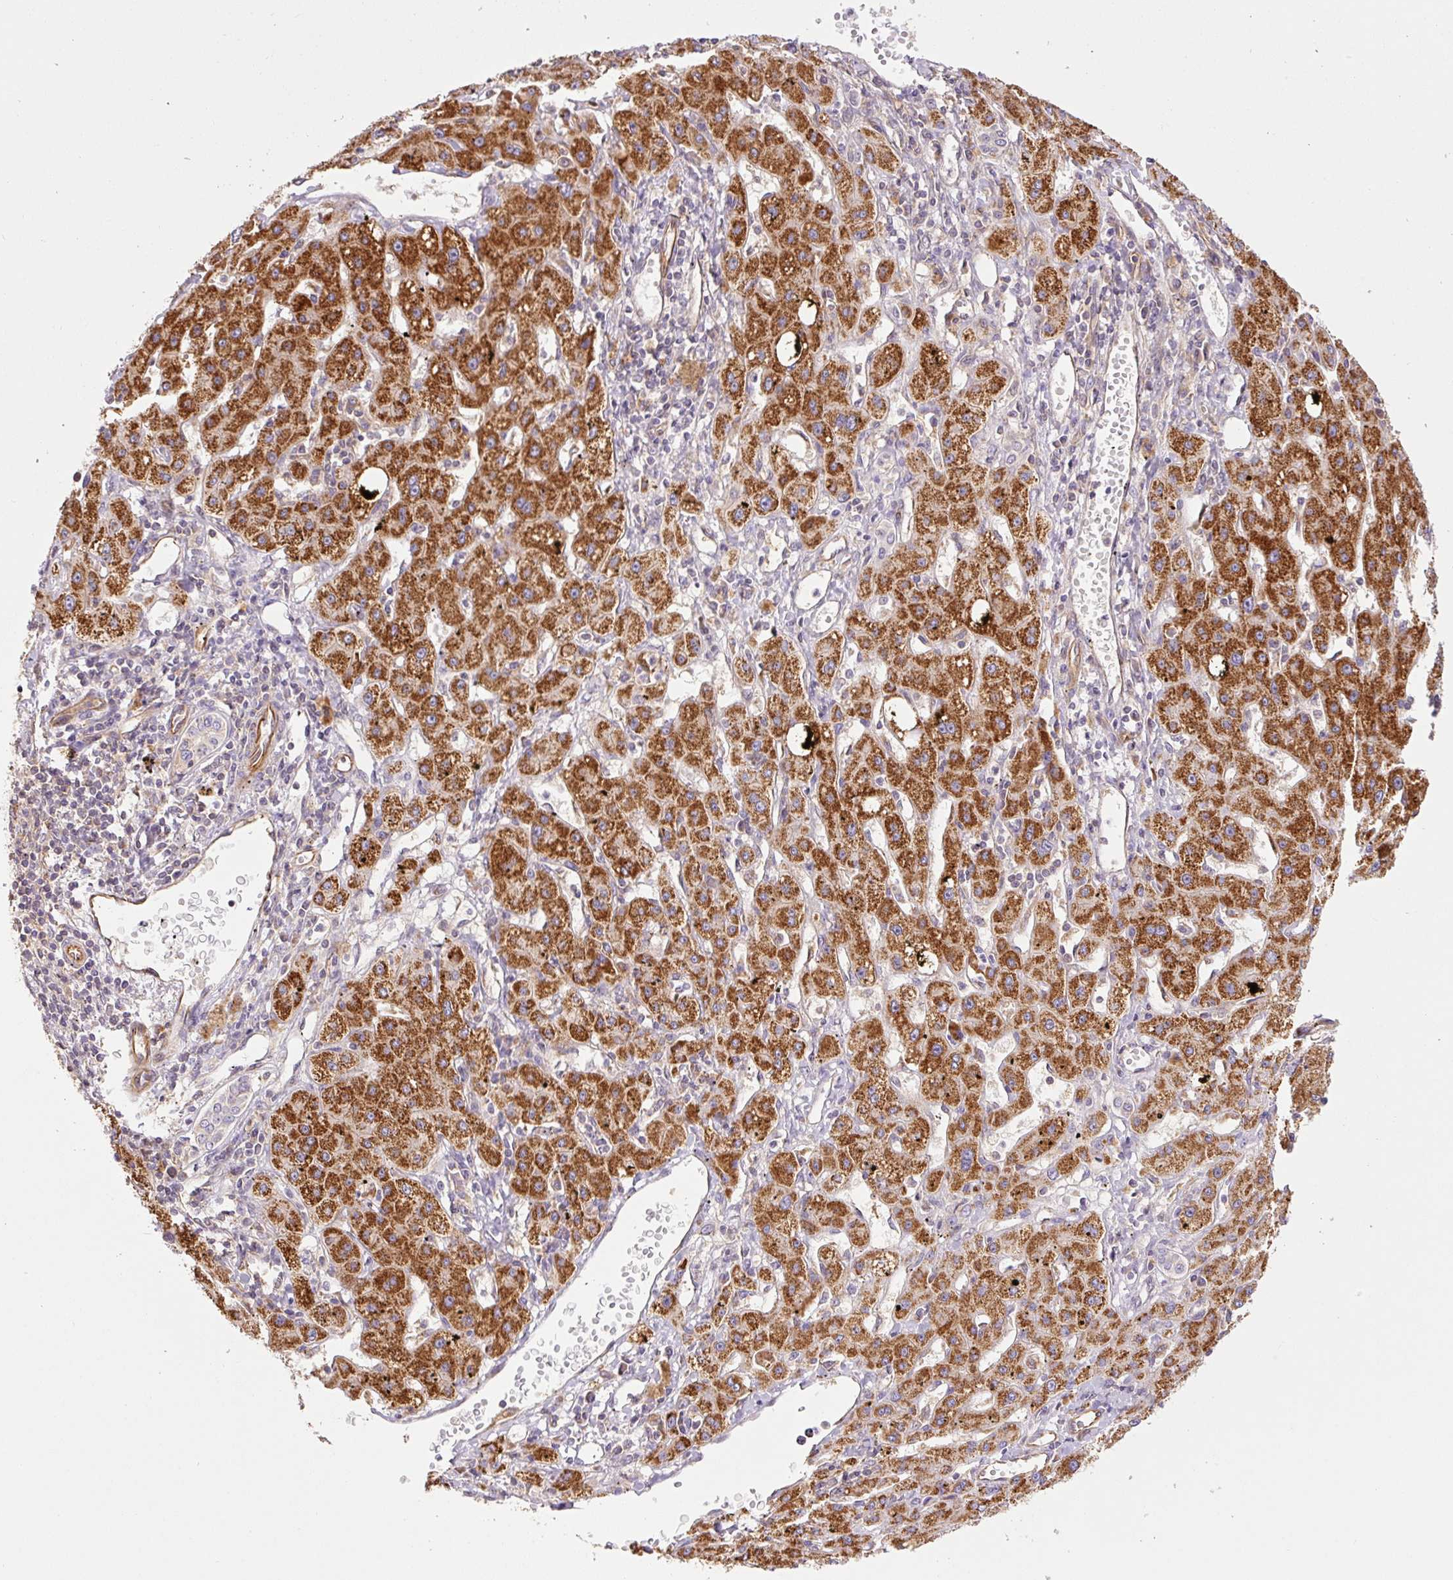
{"staining": {"intensity": "strong", "quantity": ">75%", "location": "cytoplasmic/membranous"}, "tissue": "liver cancer", "cell_type": "Tumor cells", "image_type": "cancer", "snomed": [{"axis": "morphology", "description": "Carcinoma, Hepatocellular, NOS"}, {"axis": "topography", "description": "Liver"}], "caption": "Protein staining of liver cancer (hepatocellular carcinoma) tissue demonstrates strong cytoplasmic/membranous staining in approximately >75% of tumor cells. (Brightfield microscopy of DAB IHC at high magnification).", "gene": "PCK2", "patient": {"sex": "male", "age": 72}}